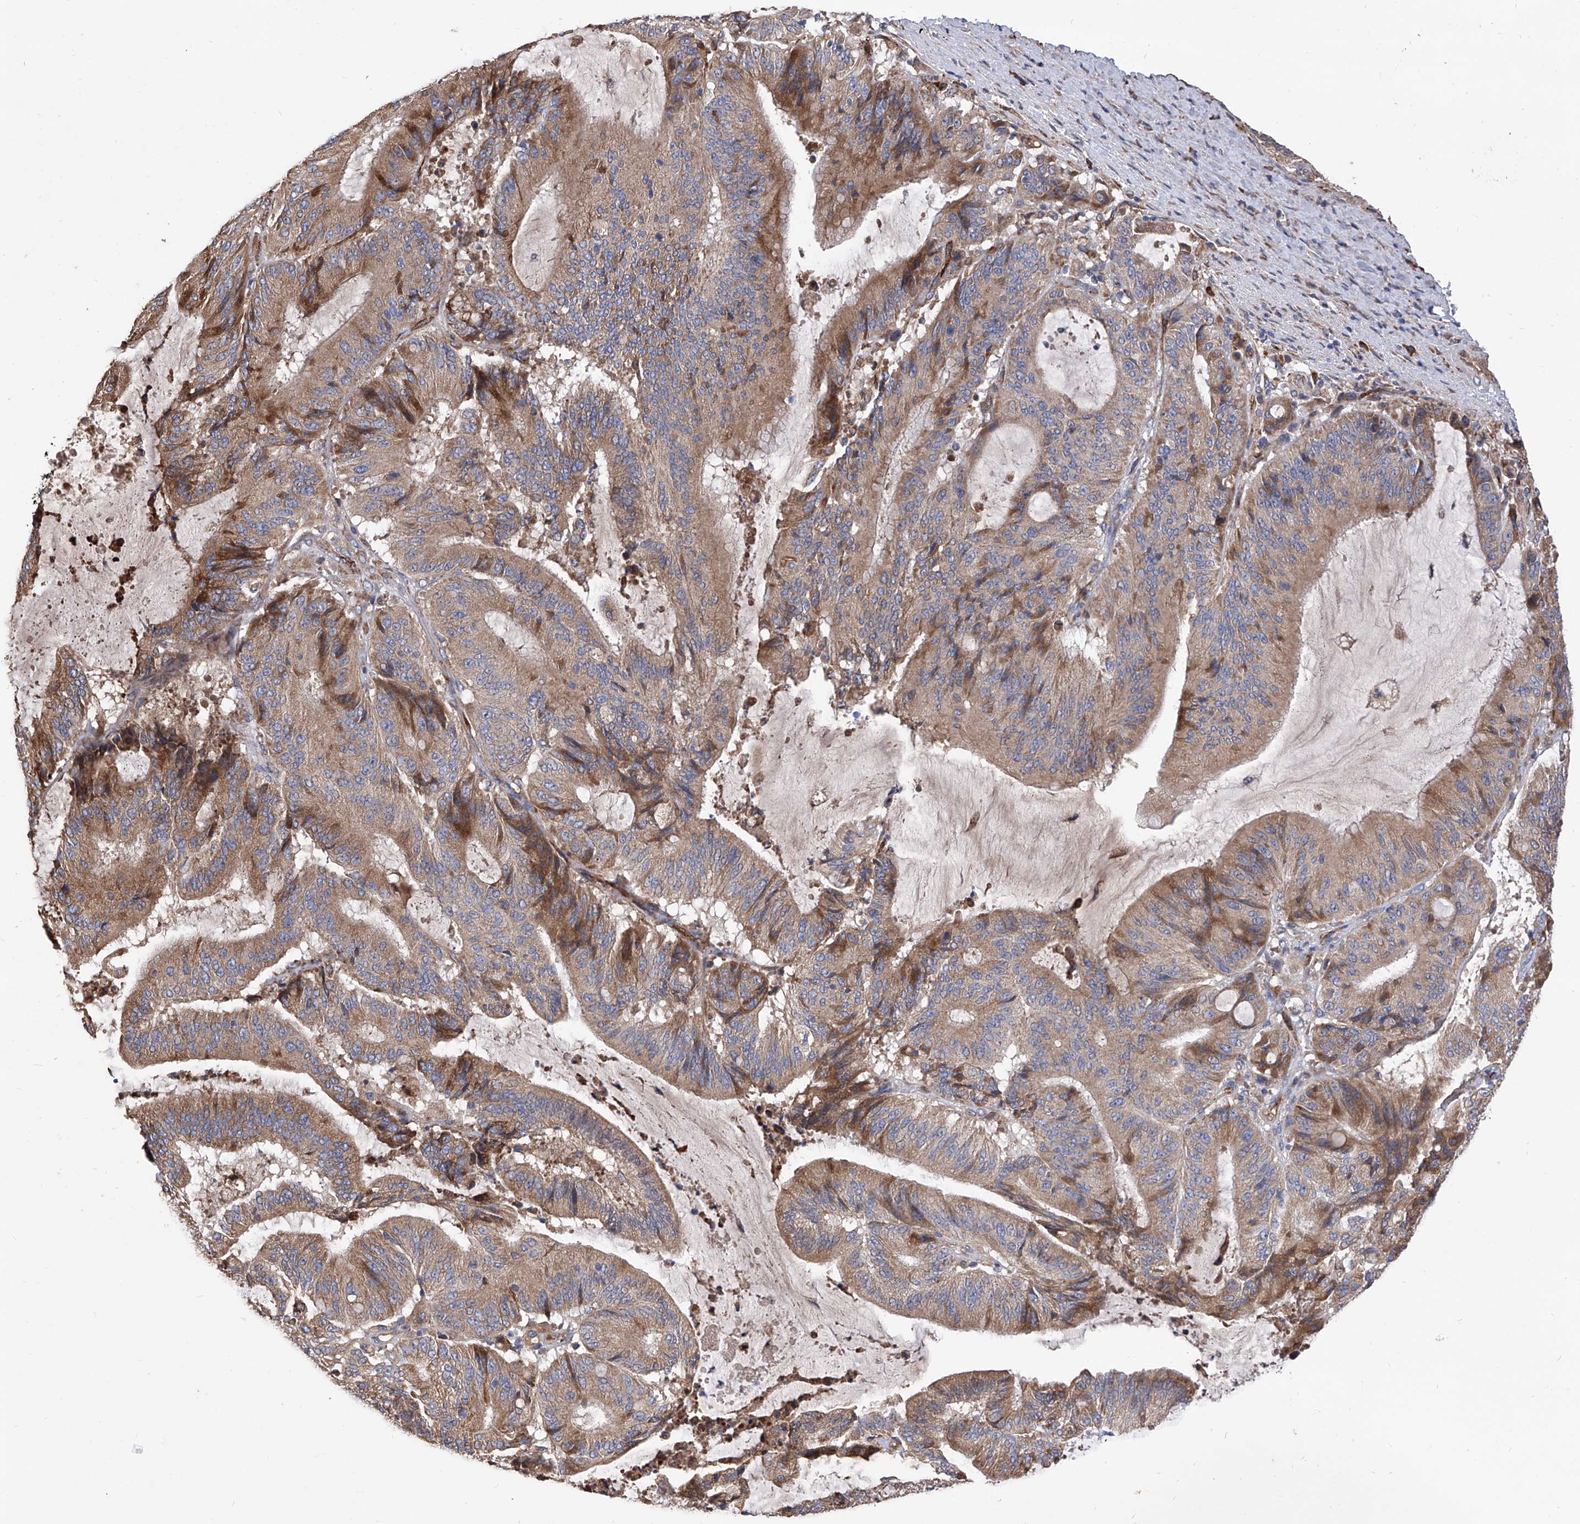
{"staining": {"intensity": "moderate", "quantity": ">75%", "location": "cytoplasmic/membranous"}, "tissue": "liver cancer", "cell_type": "Tumor cells", "image_type": "cancer", "snomed": [{"axis": "morphology", "description": "Normal tissue, NOS"}, {"axis": "morphology", "description": "Cholangiocarcinoma"}, {"axis": "topography", "description": "Liver"}, {"axis": "topography", "description": "Peripheral nerve tissue"}], "caption": "The image displays staining of liver cancer (cholangiocarcinoma), revealing moderate cytoplasmic/membranous protein positivity (brown color) within tumor cells. (DAB IHC, brown staining for protein, blue staining for nuclei).", "gene": "INPP5B", "patient": {"sex": "female", "age": 73}}